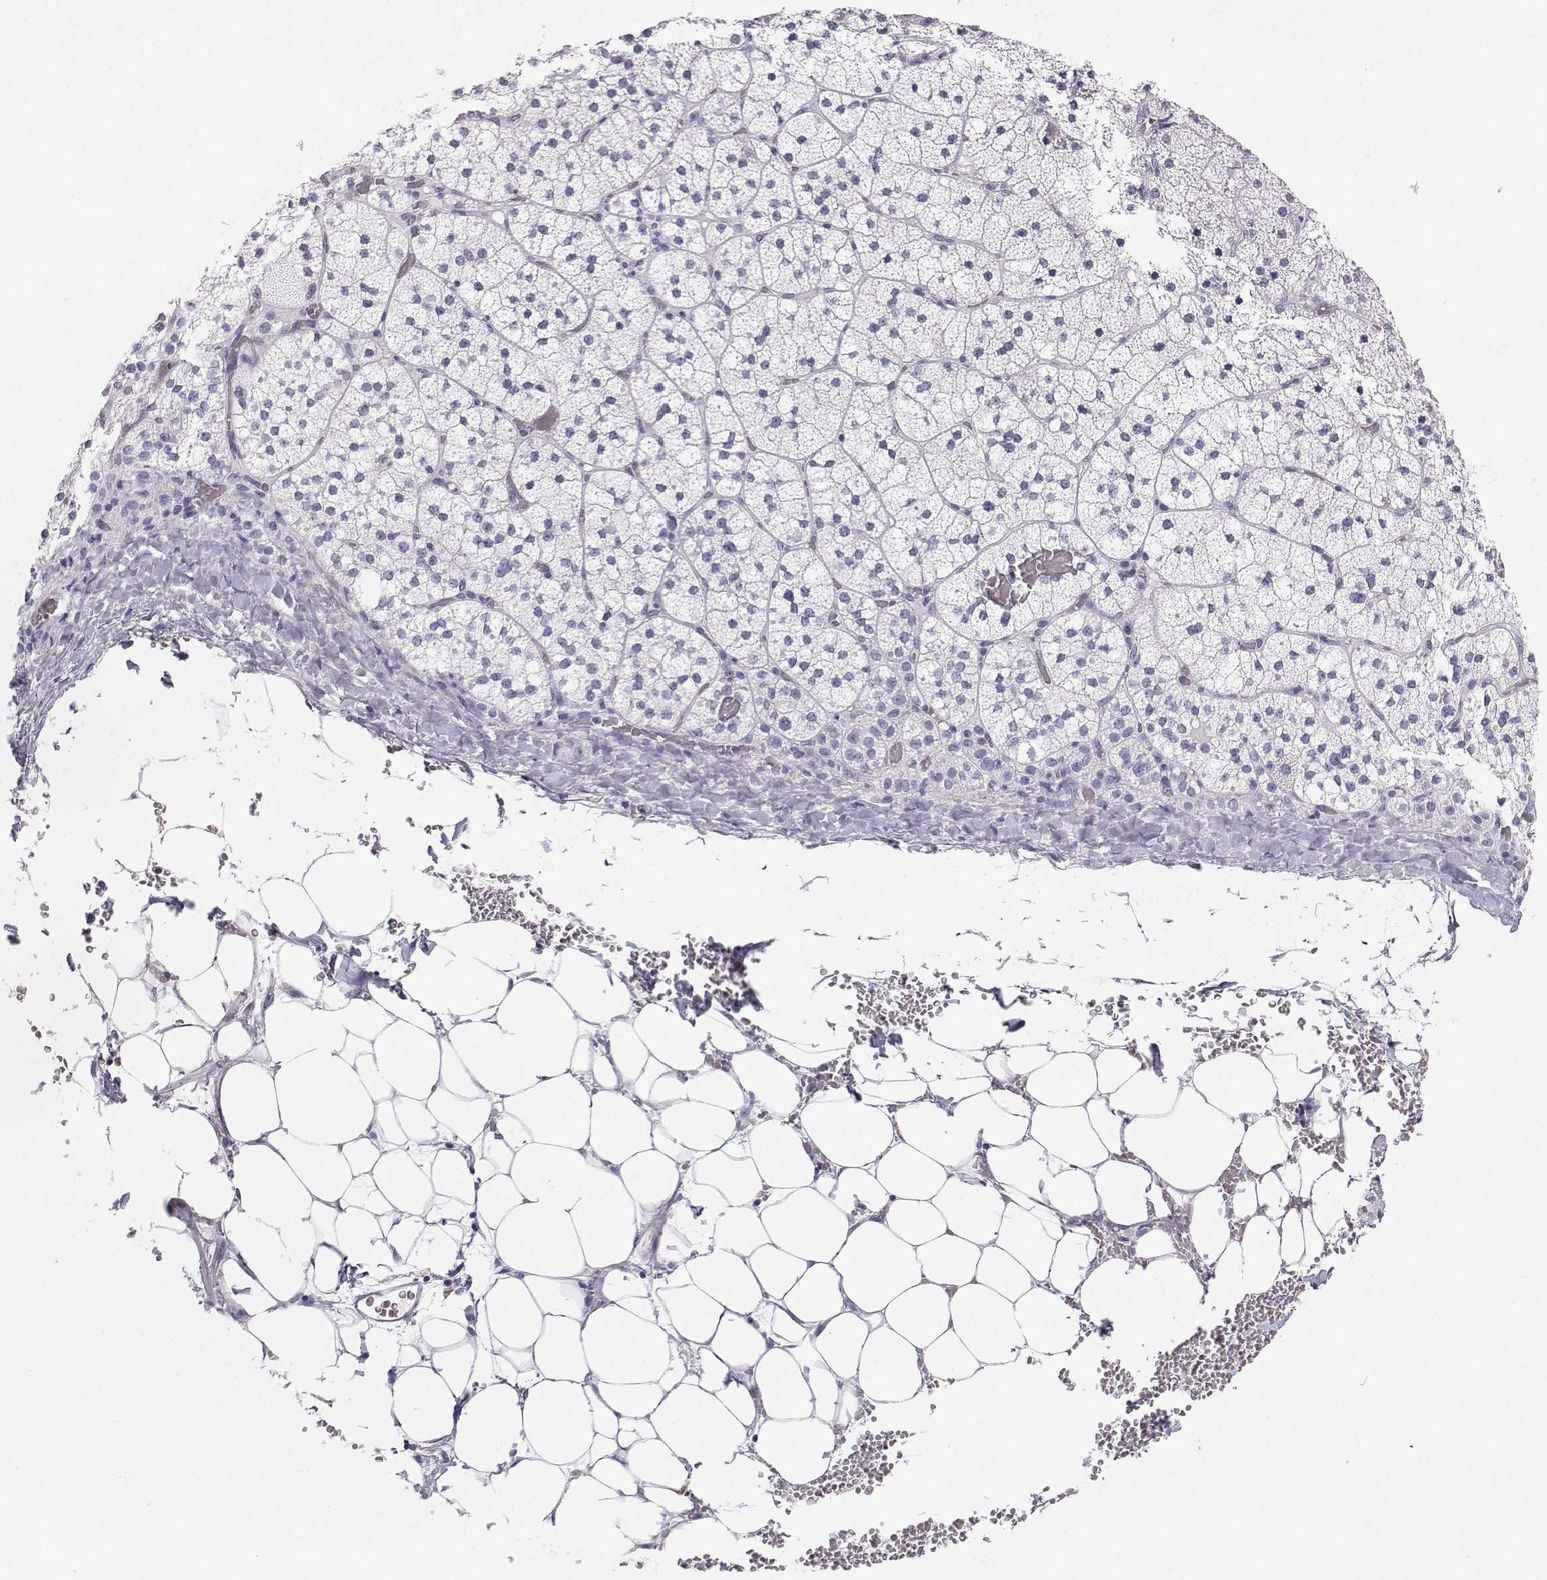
{"staining": {"intensity": "negative", "quantity": "none", "location": "none"}, "tissue": "adrenal gland", "cell_type": "Glandular cells", "image_type": "normal", "snomed": [{"axis": "morphology", "description": "Normal tissue, NOS"}, {"axis": "topography", "description": "Adrenal gland"}], "caption": "Immunohistochemical staining of unremarkable adrenal gland reveals no significant positivity in glandular cells. (Immunohistochemistry (ihc), brightfield microscopy, high magnification).", "gene": "BHMT", "patient": {"sex": "male", "age": 53}}